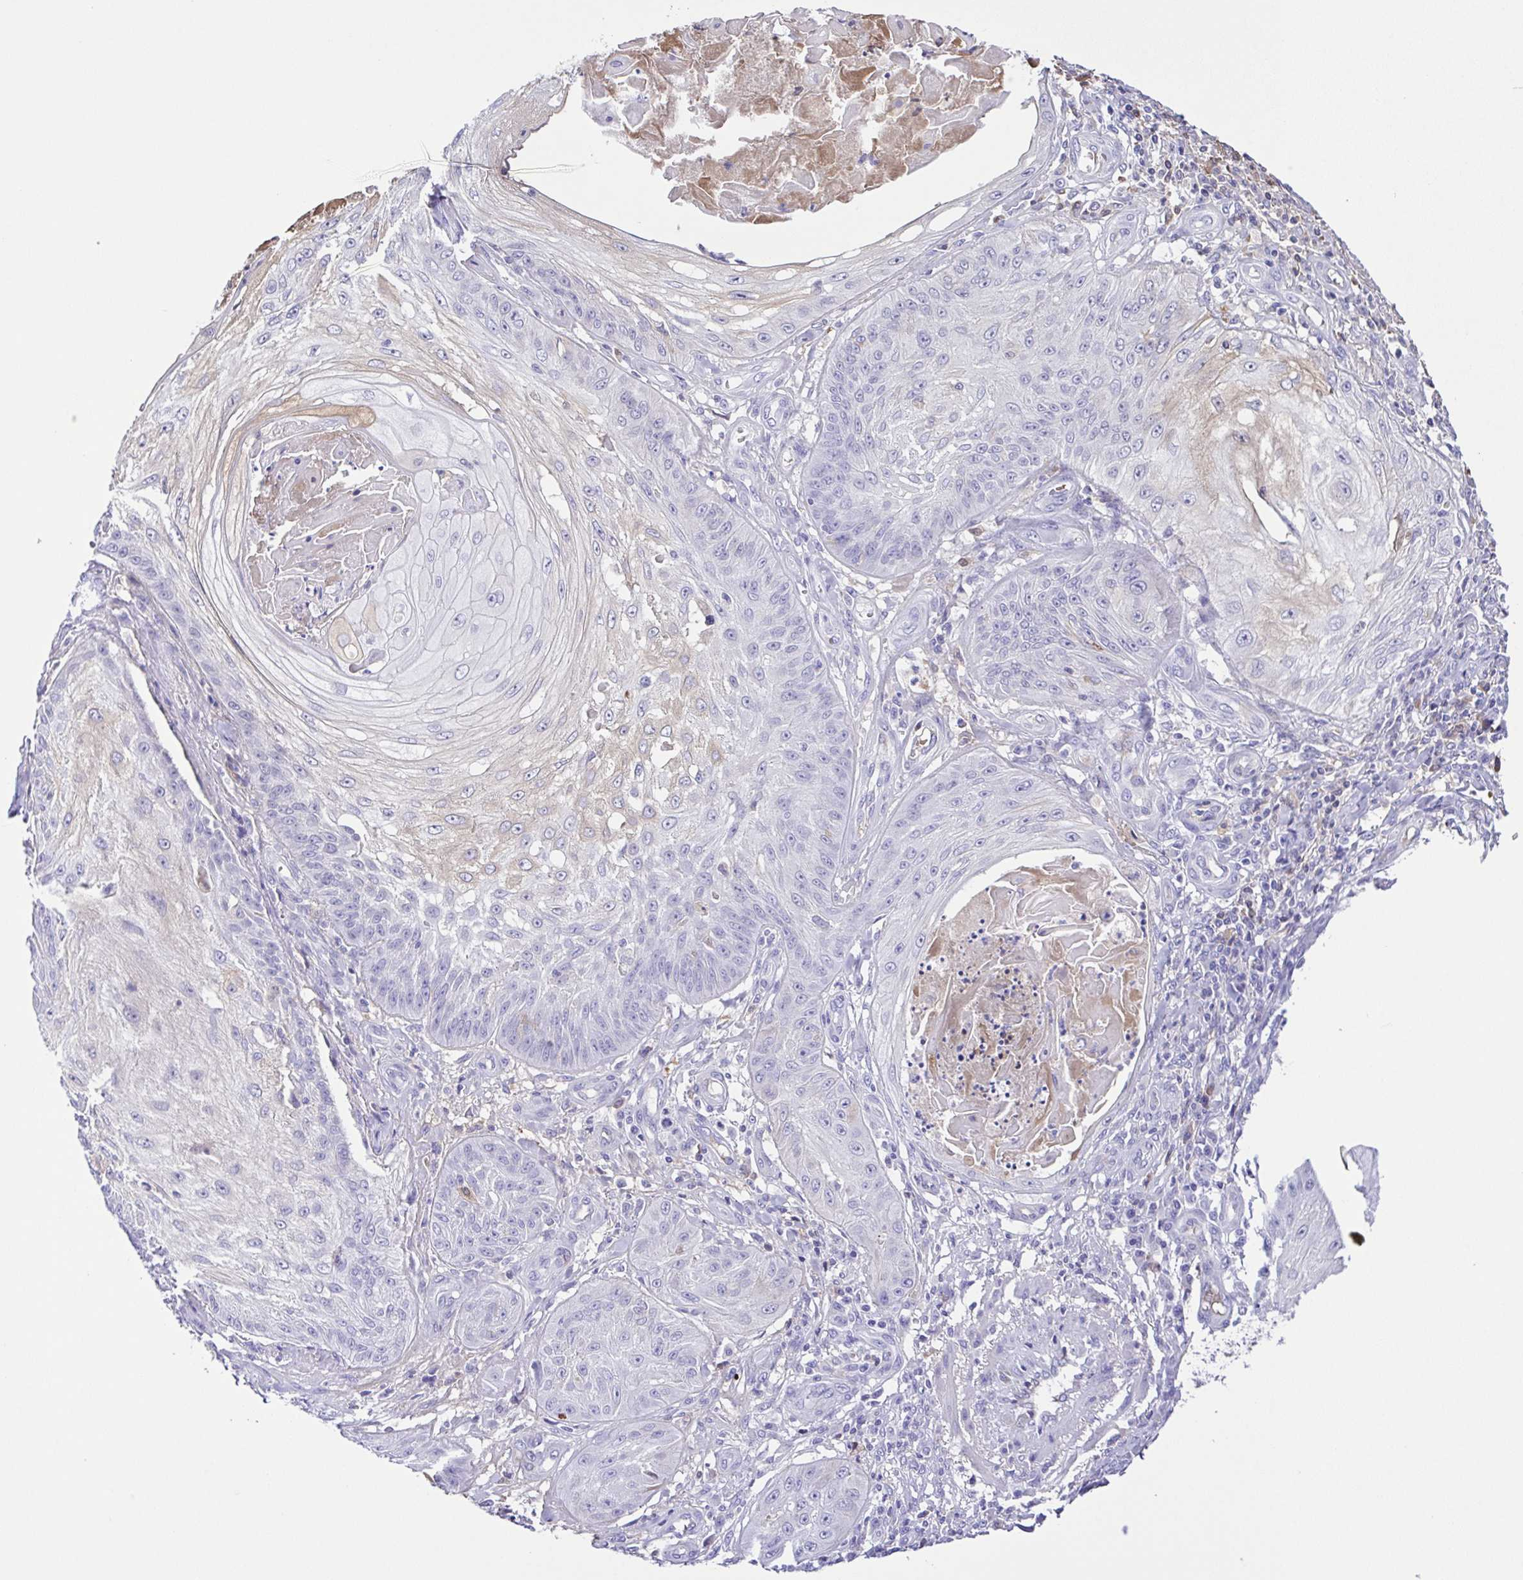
{"staining": {"intensity": "negative", "quantity": "none", "location": "none"}, "tissue": "skin cancer", "cell_type": "Tumor cells", "image_type": "cancer", "snomed": [{"axis": "morphology", "description": "Squamous cell carcinoma, NOS"}, {"axis": "topography", "description": "Skin"}], "caption": "DAB (3,3'-diaminobenzidine) immunohistochemical staining of human skin cancer (squamous cell carcinoma) shows no significant expression in tumor cells.", "gene": "IGFL1", "patient": {"sex": "male", "age": 70}}